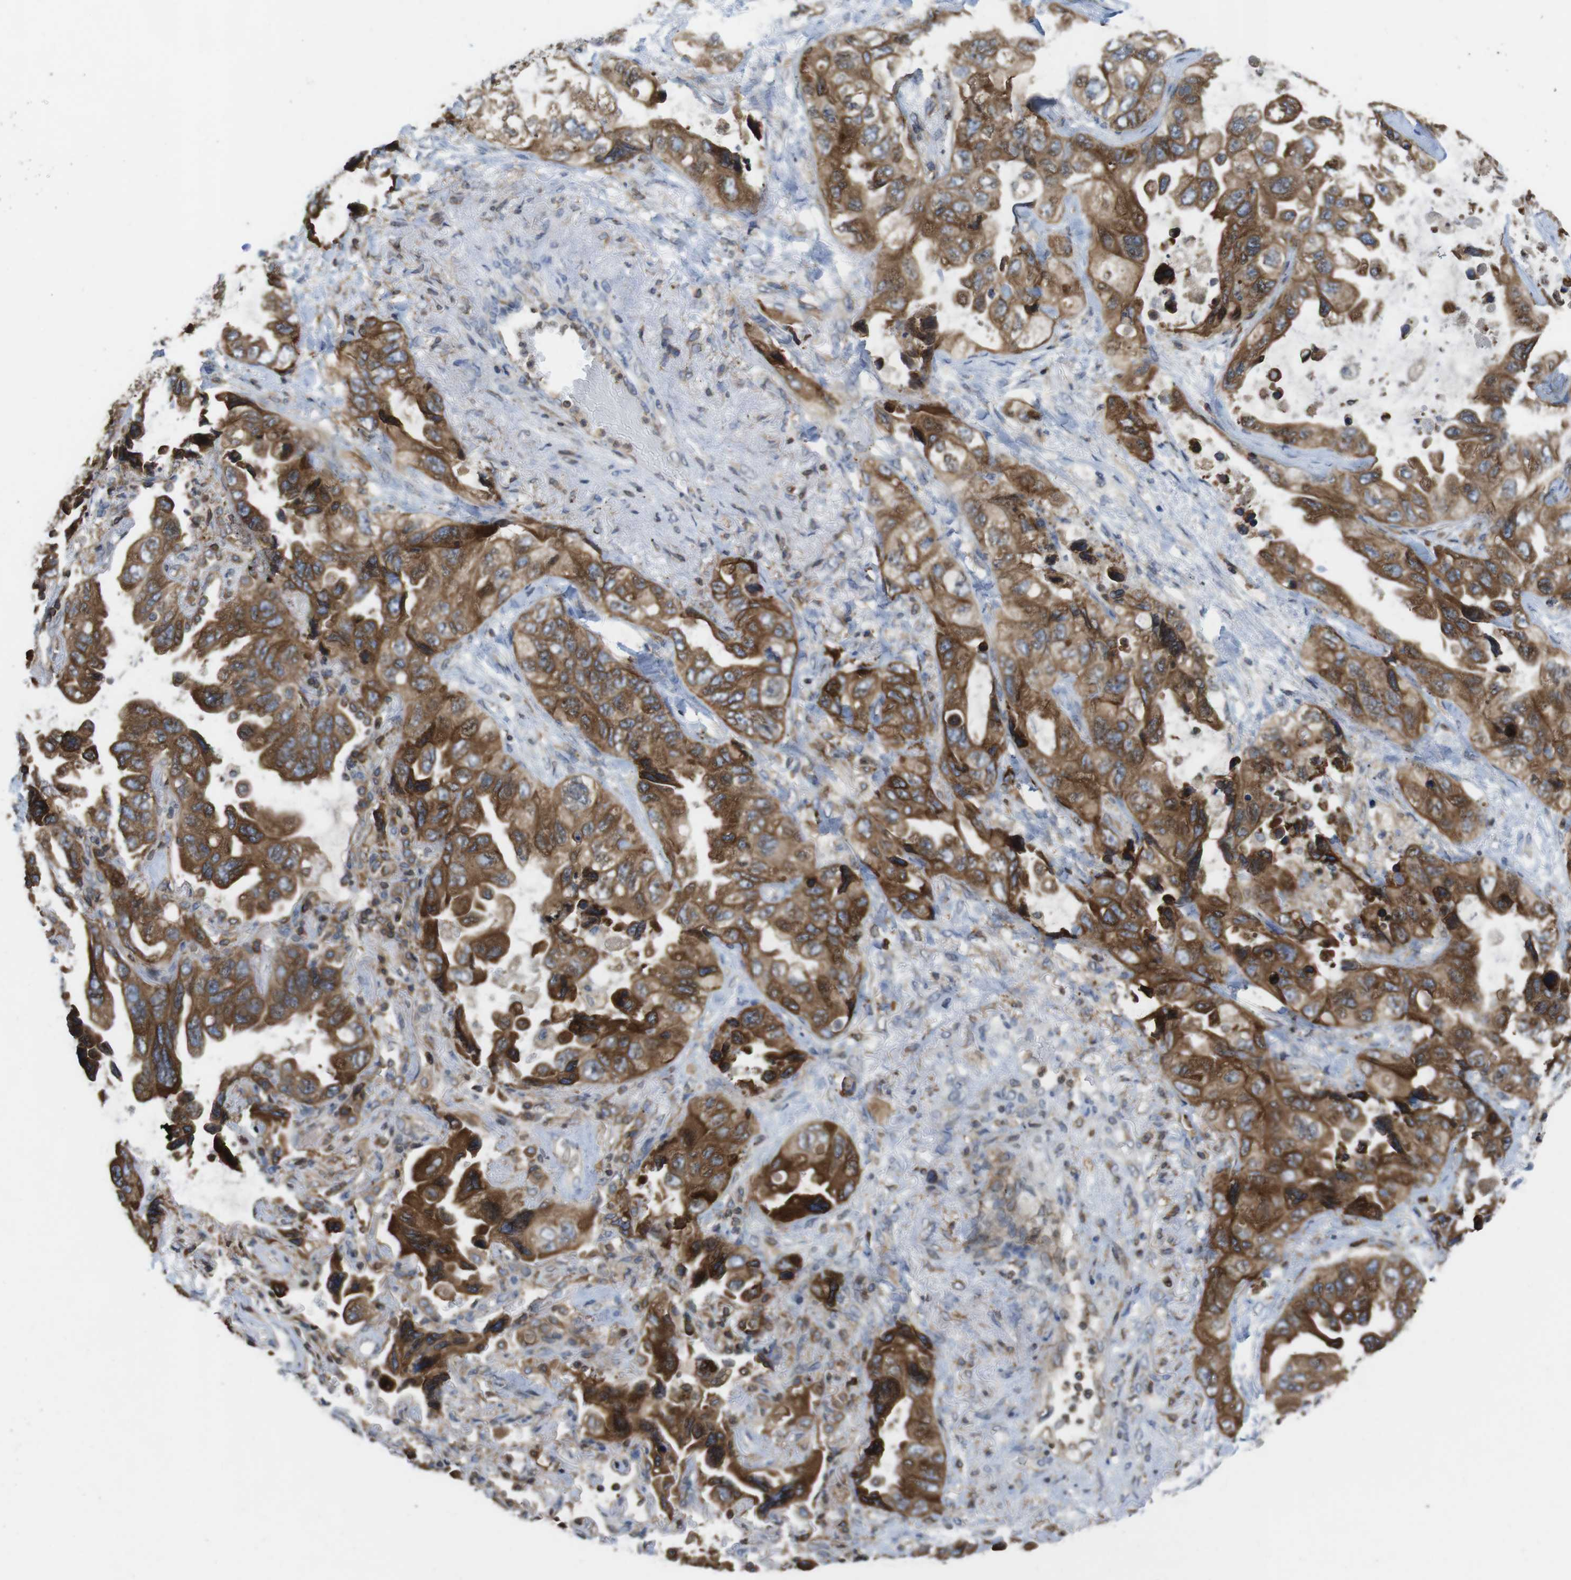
{"staining": {"intensity": "strong", "quantity": ">75%", "location": "cytoplasmic/membranous"}, "tissue": "lung cancer", "cell_type": "Tumor cells", "image_type": "cancer", "snomed": [{"axis": "morphology", "description": "Squamous cell carcinoma, NOS"}, {"axis": "topography", "description": "Lung"}], "caption": "This photomicrograph displays immunohistochemistry staining of lung squamous cell carcinoma, with high strong cytoplasmic/membranous positivity in approximately >75% of tumor cells.", "gene": "ARL6IP5", "patient": {"sex": "female", "age": 73}}